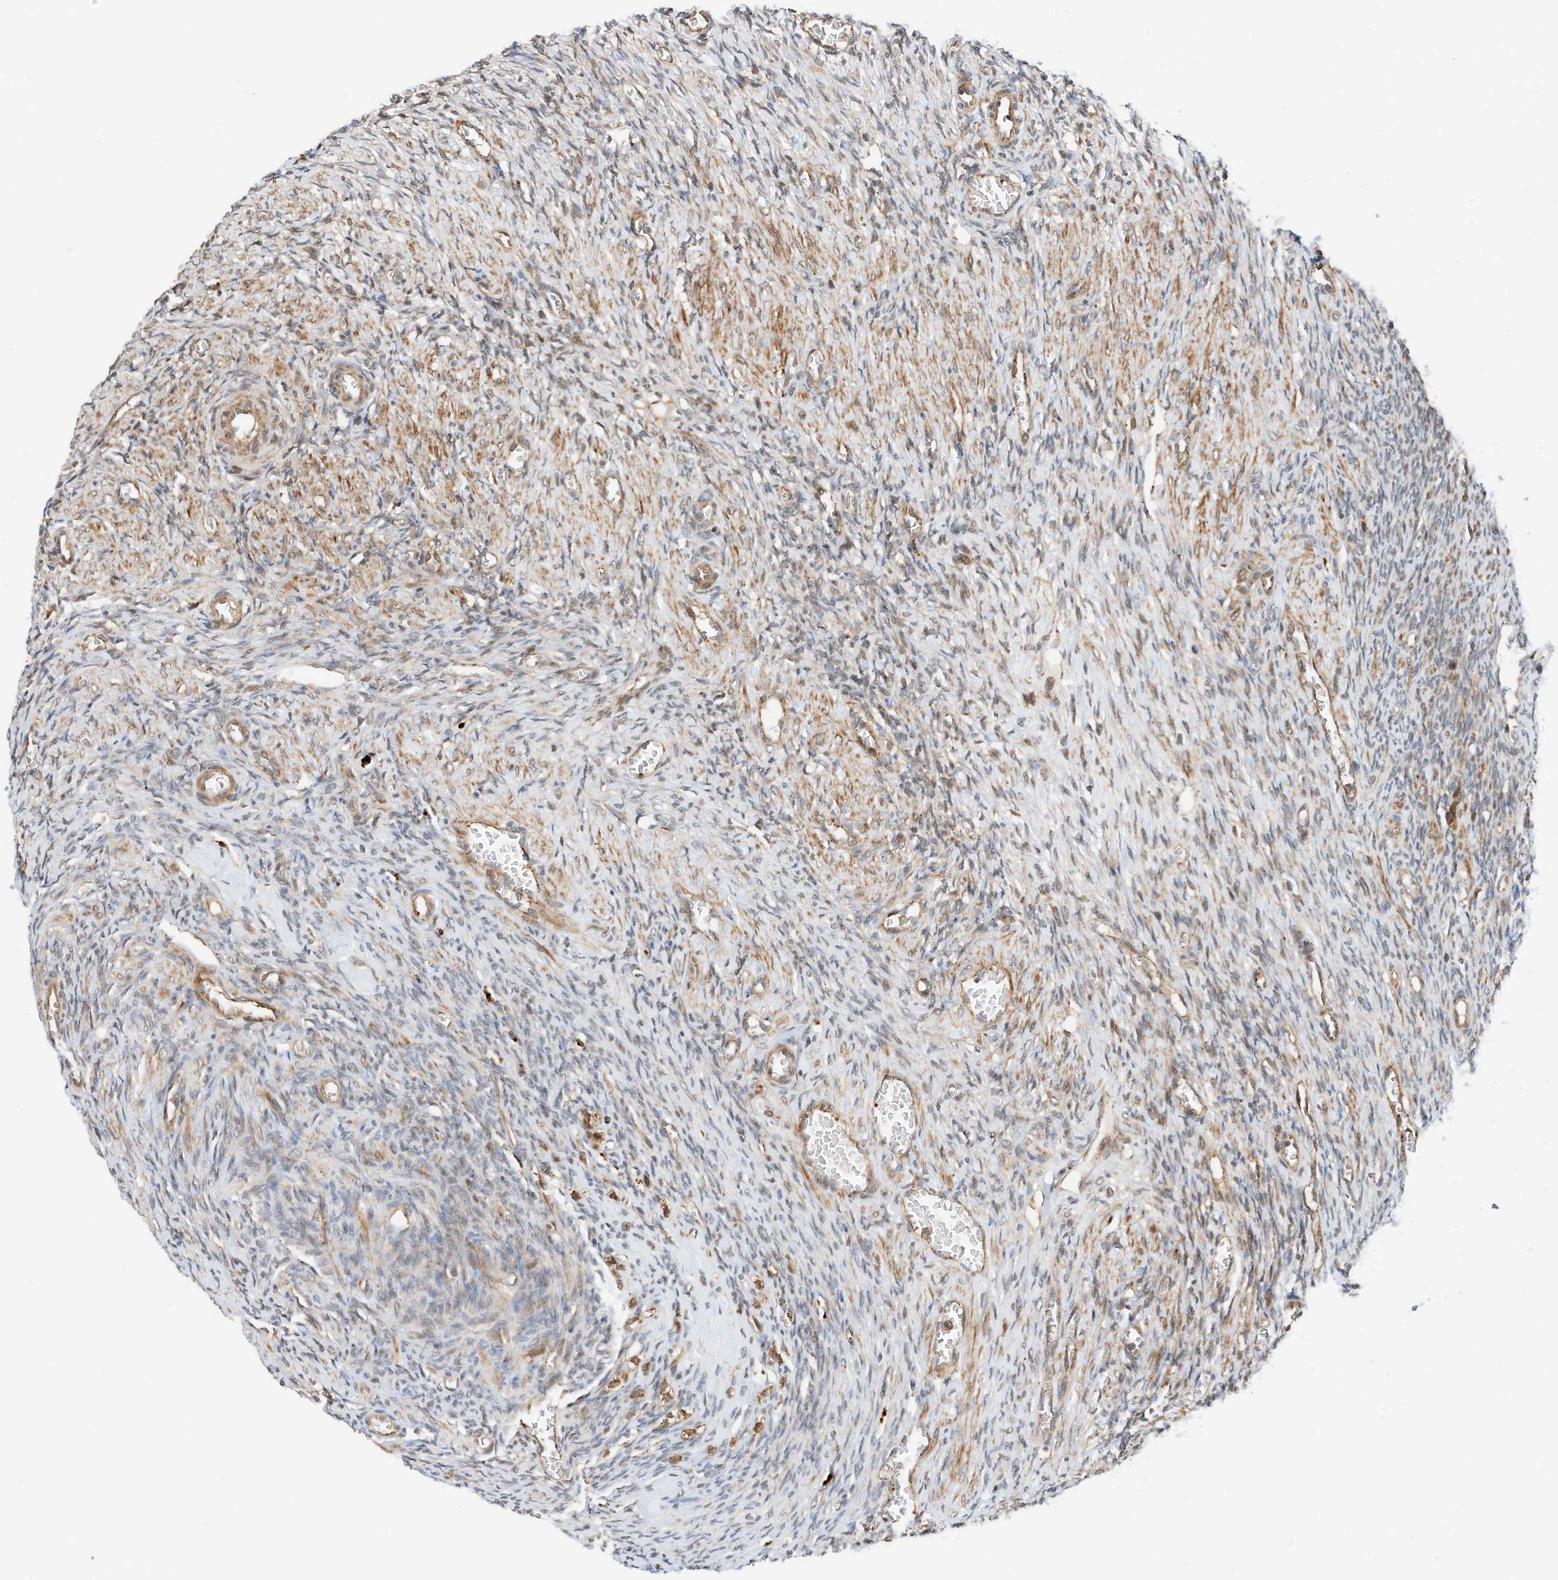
{"staining": {"intensity": "weak", "quantity": "<25%", "location": "cytoplasmic/membranous"}, "tissue": "ovary", "cell_type": "Ovarian stroma cells", "image_type": "normal", "snomed": [{"axis": "morphology", "description": "Normal tissue, NOS"}, {"axis": "topography", "description": "Ovary"}], "caption": "Protein analysis of normal ovary exhibits no significant staining in ovarian stroma cells. Brightfield microscopy of IHC stained with DAB (3,3'-diaminobenzidine) (brown) and hematoxylin (blue), captured at high magnification.", "gene": "CPAMD8", "patient": {"sex": "female", "age": 27}}